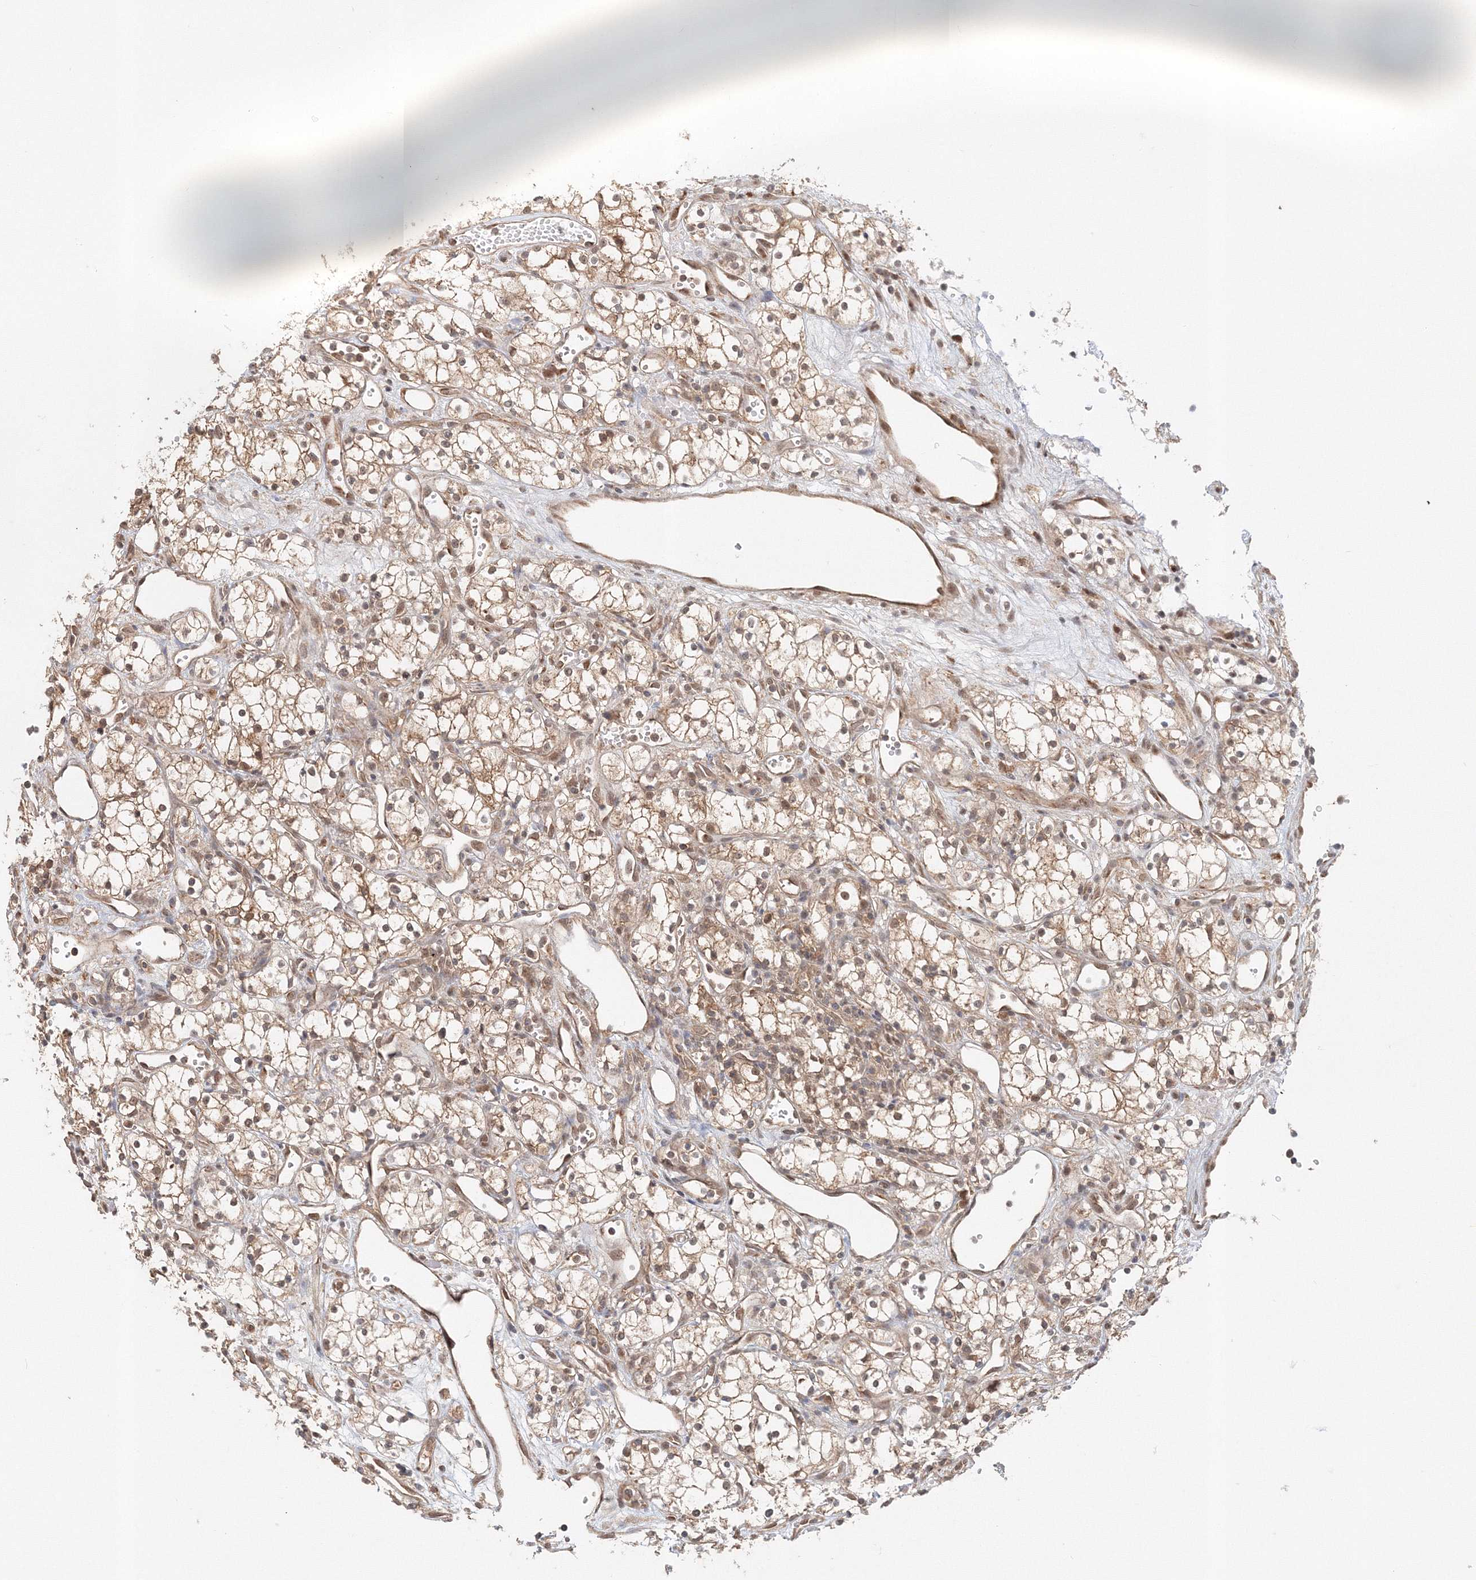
{"staining": {"intensity": "moderate", "quantity": ">75%", "location": "cytoplasmic/membranous,nuclear"}, "tissue": "renal cancer", "cell_type": "Tumor cells", "image_type": "cancer", "snomed": [{"axis": "morphology", "description": "Adenocarcinoma, NOS"}, {"axis": "topography", "description": "Kidney"}], "caption": "Immunohistochemical staining of human adenocarcinoma (renal) reveals medium levels of moderate cytoplasmic/membranous and nuclear positivity in about >75% of tumor cells.", "gene": "PSMD6", "patient": {"sex": "male", "age": 59}}